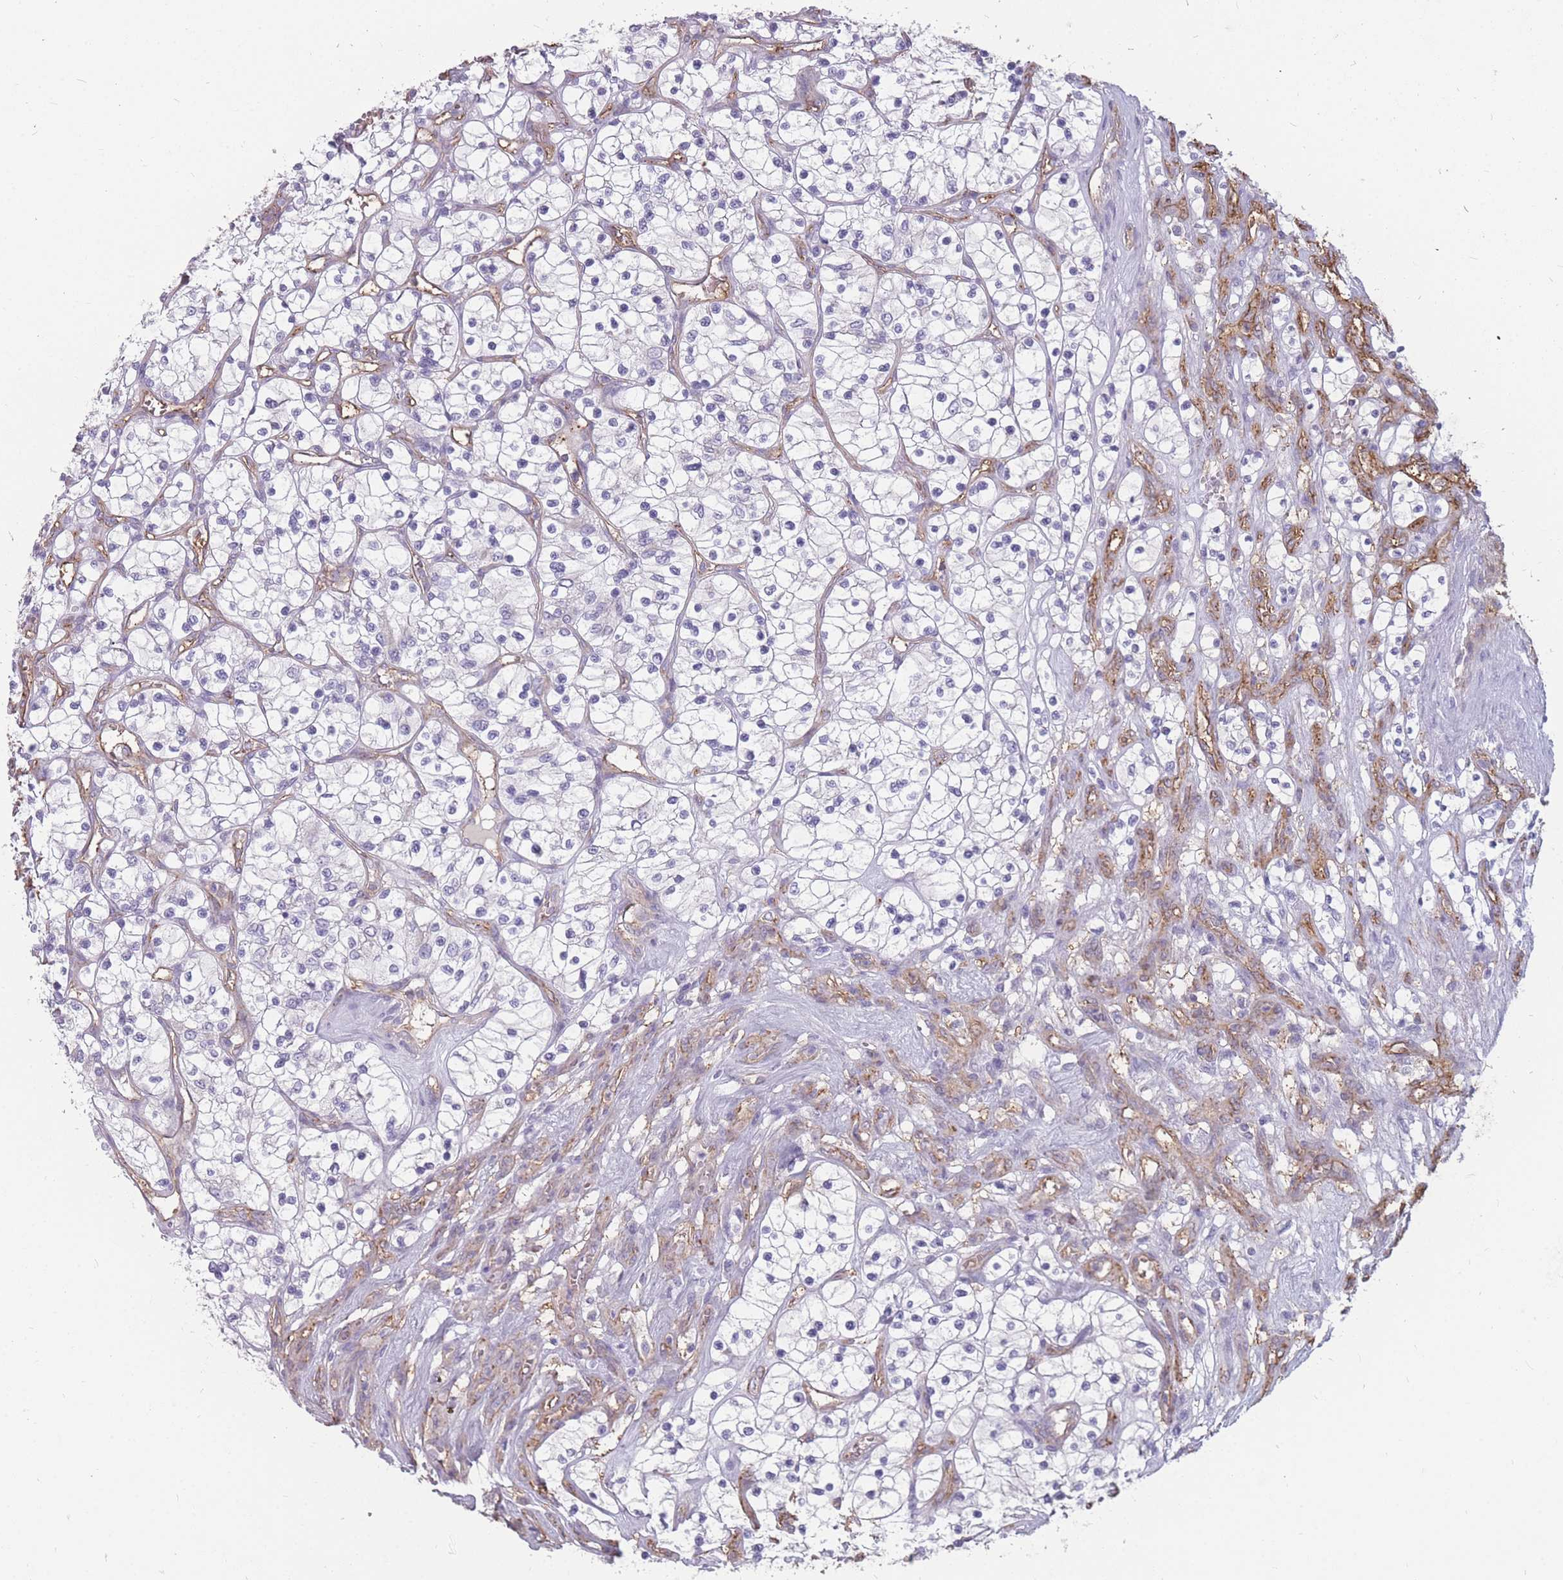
{"staining": {"intensity": "negative", "quantity": "none", "location": "none"}, "tissue": "renal cancer", "cell_type": "Tumor cells", "image_type": "cancer", "snomed": [{"axis": "morphology", "description": "Adenocarcinoma, NOS"}, {"axis": "topography", "description": "Kidney"}], "caption": "Immunohistochemical staining of human renal adenocarcinoma displays no significant staining in tumor cells.", "gene": "GNA11", "patient": {"sex": "female", "age": 69}}